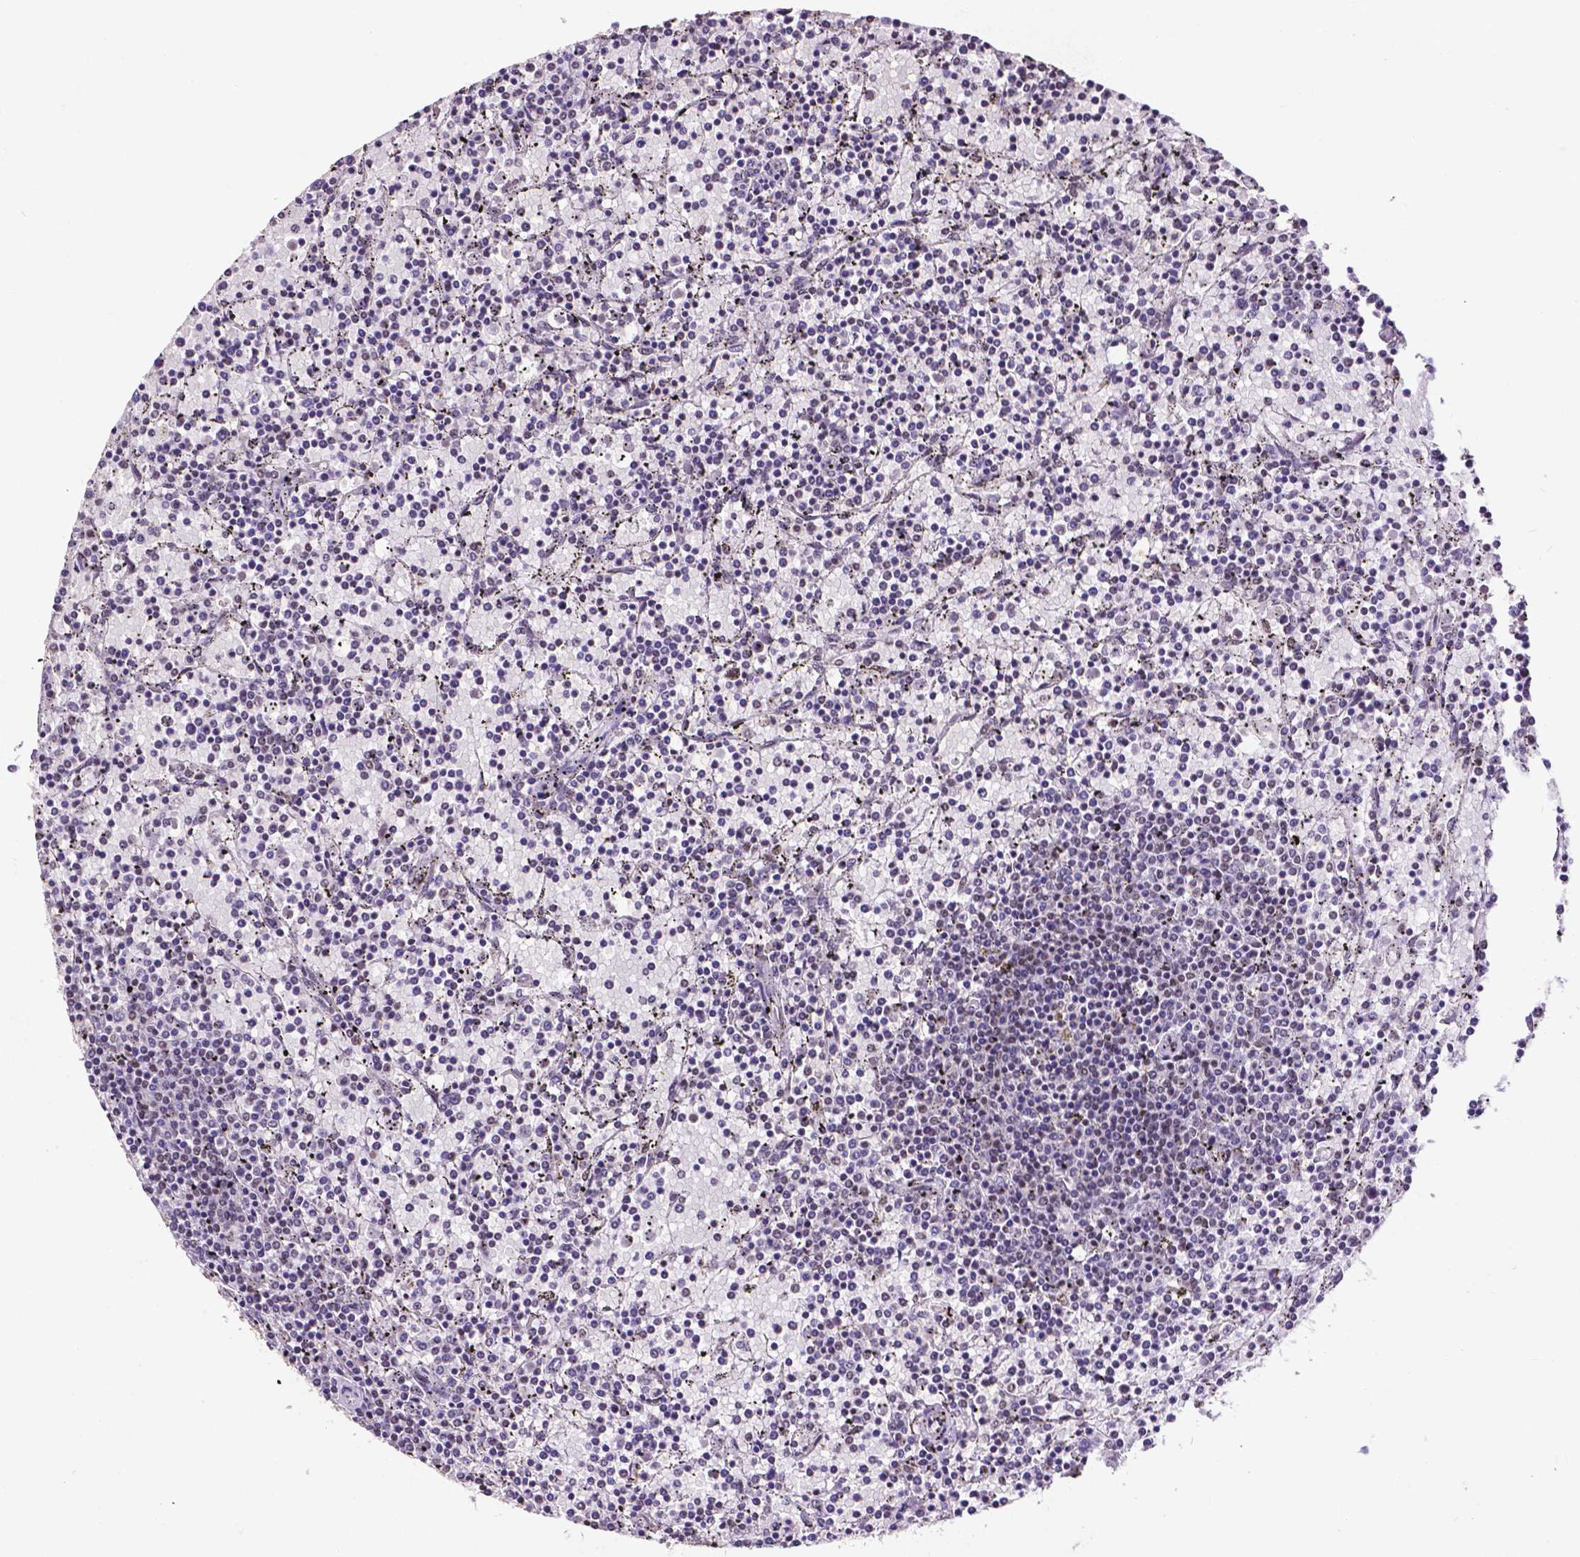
{"staining": {"intensity": "weak", "quantity": "<25%", "location": "nuclear"}, "tissue": "lymphoma", "cell_type": "Tumor cells", "image_type": "cancer", "snomed": [{"axis": "morphology", "description": "Malignant lymphoma, non-Hodgkin's type, Low grade"}, {"axis": "topography", "description": "Spleen"}], "caption": "Tumor cells show no significant positivity in lymphoma.", "gene": "ATRX", "patient": {"sex": "female", "age": 77}}